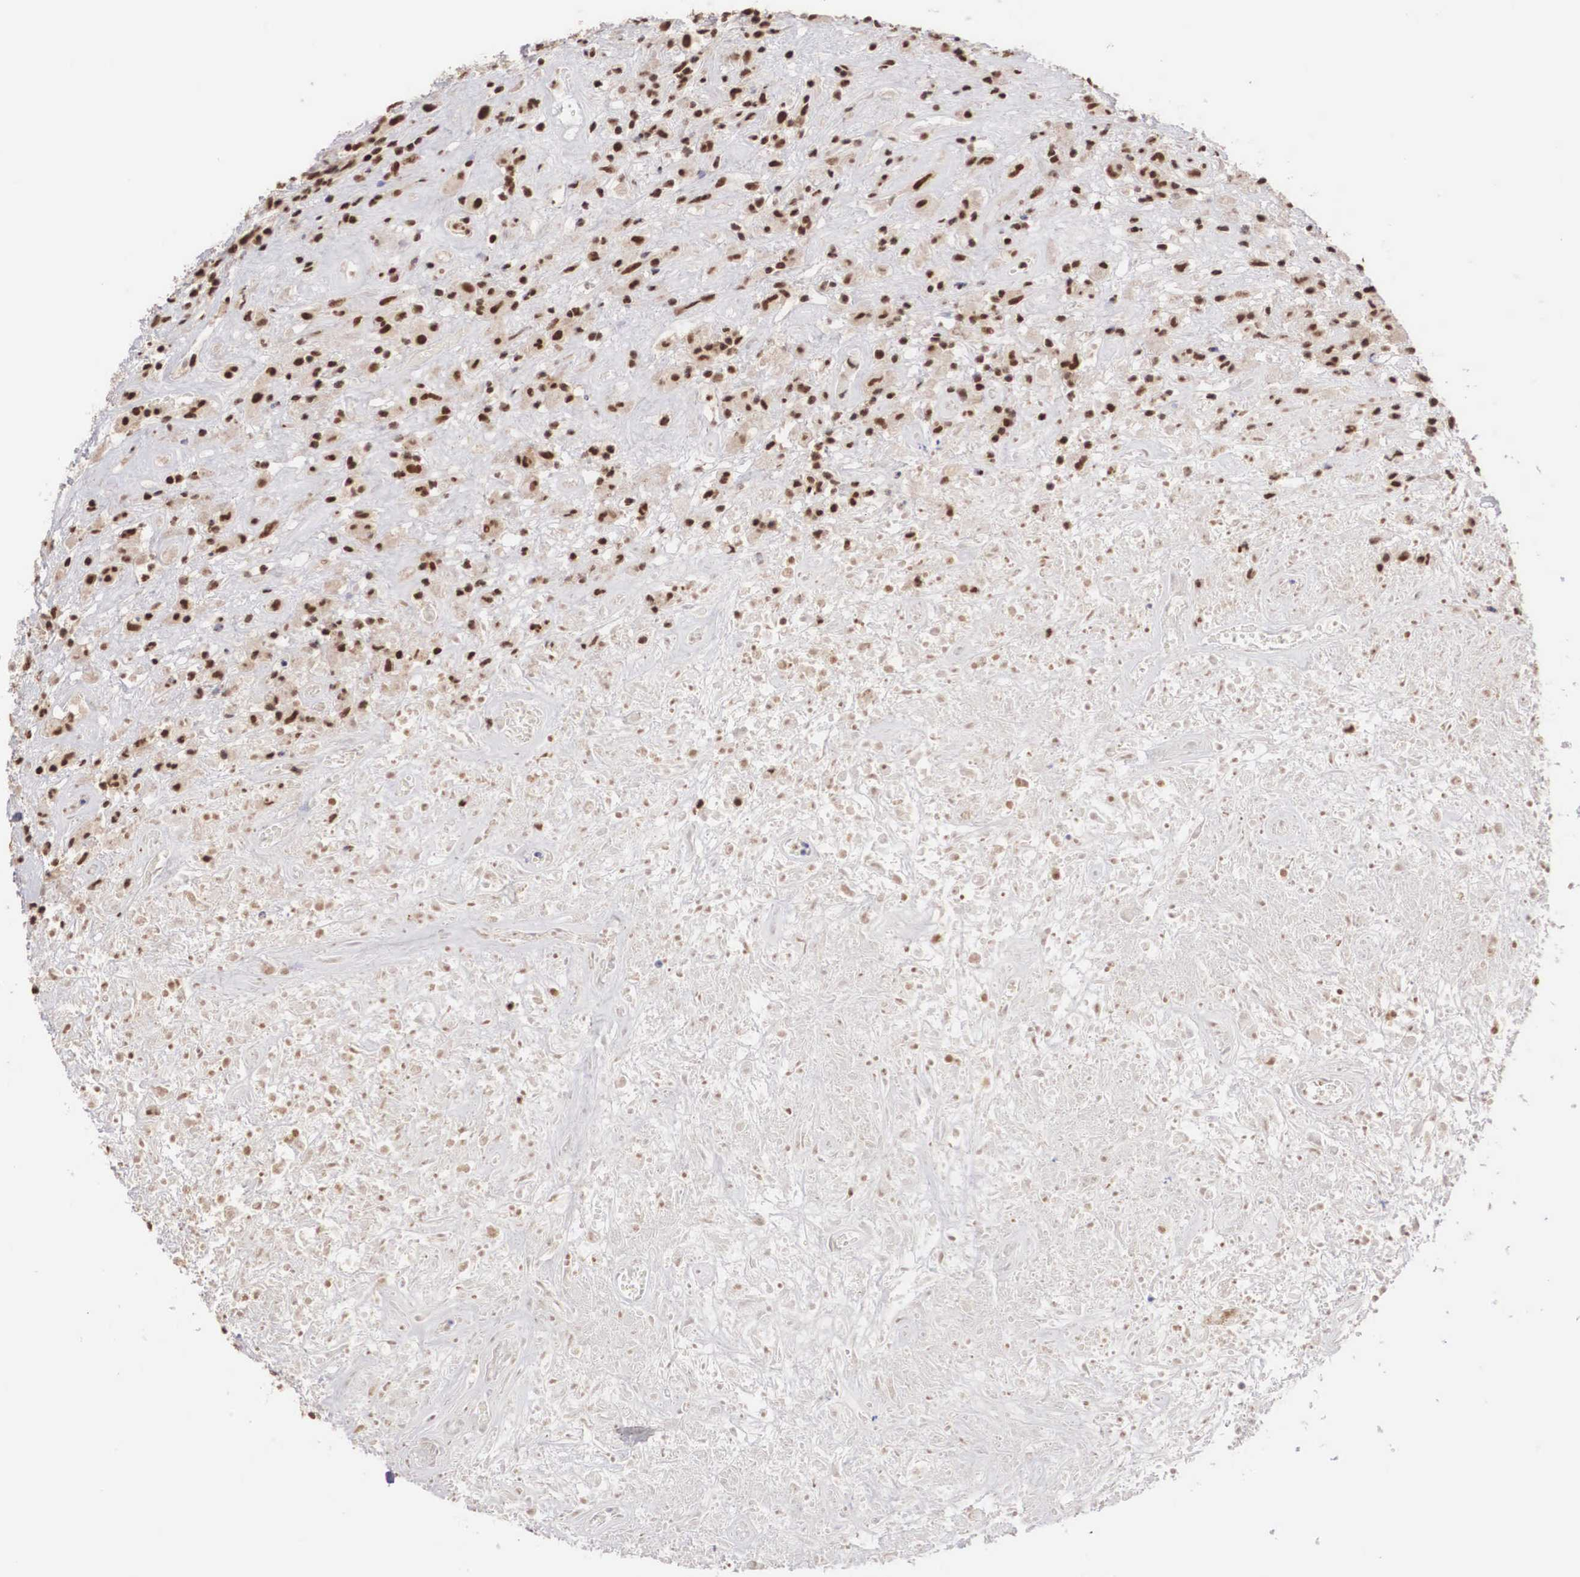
{"staining": {"intensity": "moderate", "quantity": ">75%", "location": "nuclear"}, "tissue": "lymphoma", "cell_type": "Tumor cells", "image_type": "cancer", "snomed": [{"axis": "morphology", "description": "Hodgkin's disease, NOS"}, {"axis": "topography", "description": "Lymph node"}], "caption": "Lymphoma was stained to show a protein in brown. There is medium levels of moderate nuclear staining in approximately >75% of tumor cells.", "gene": "HTATSF1", "patient": {"sex": "male", "age": 46}}